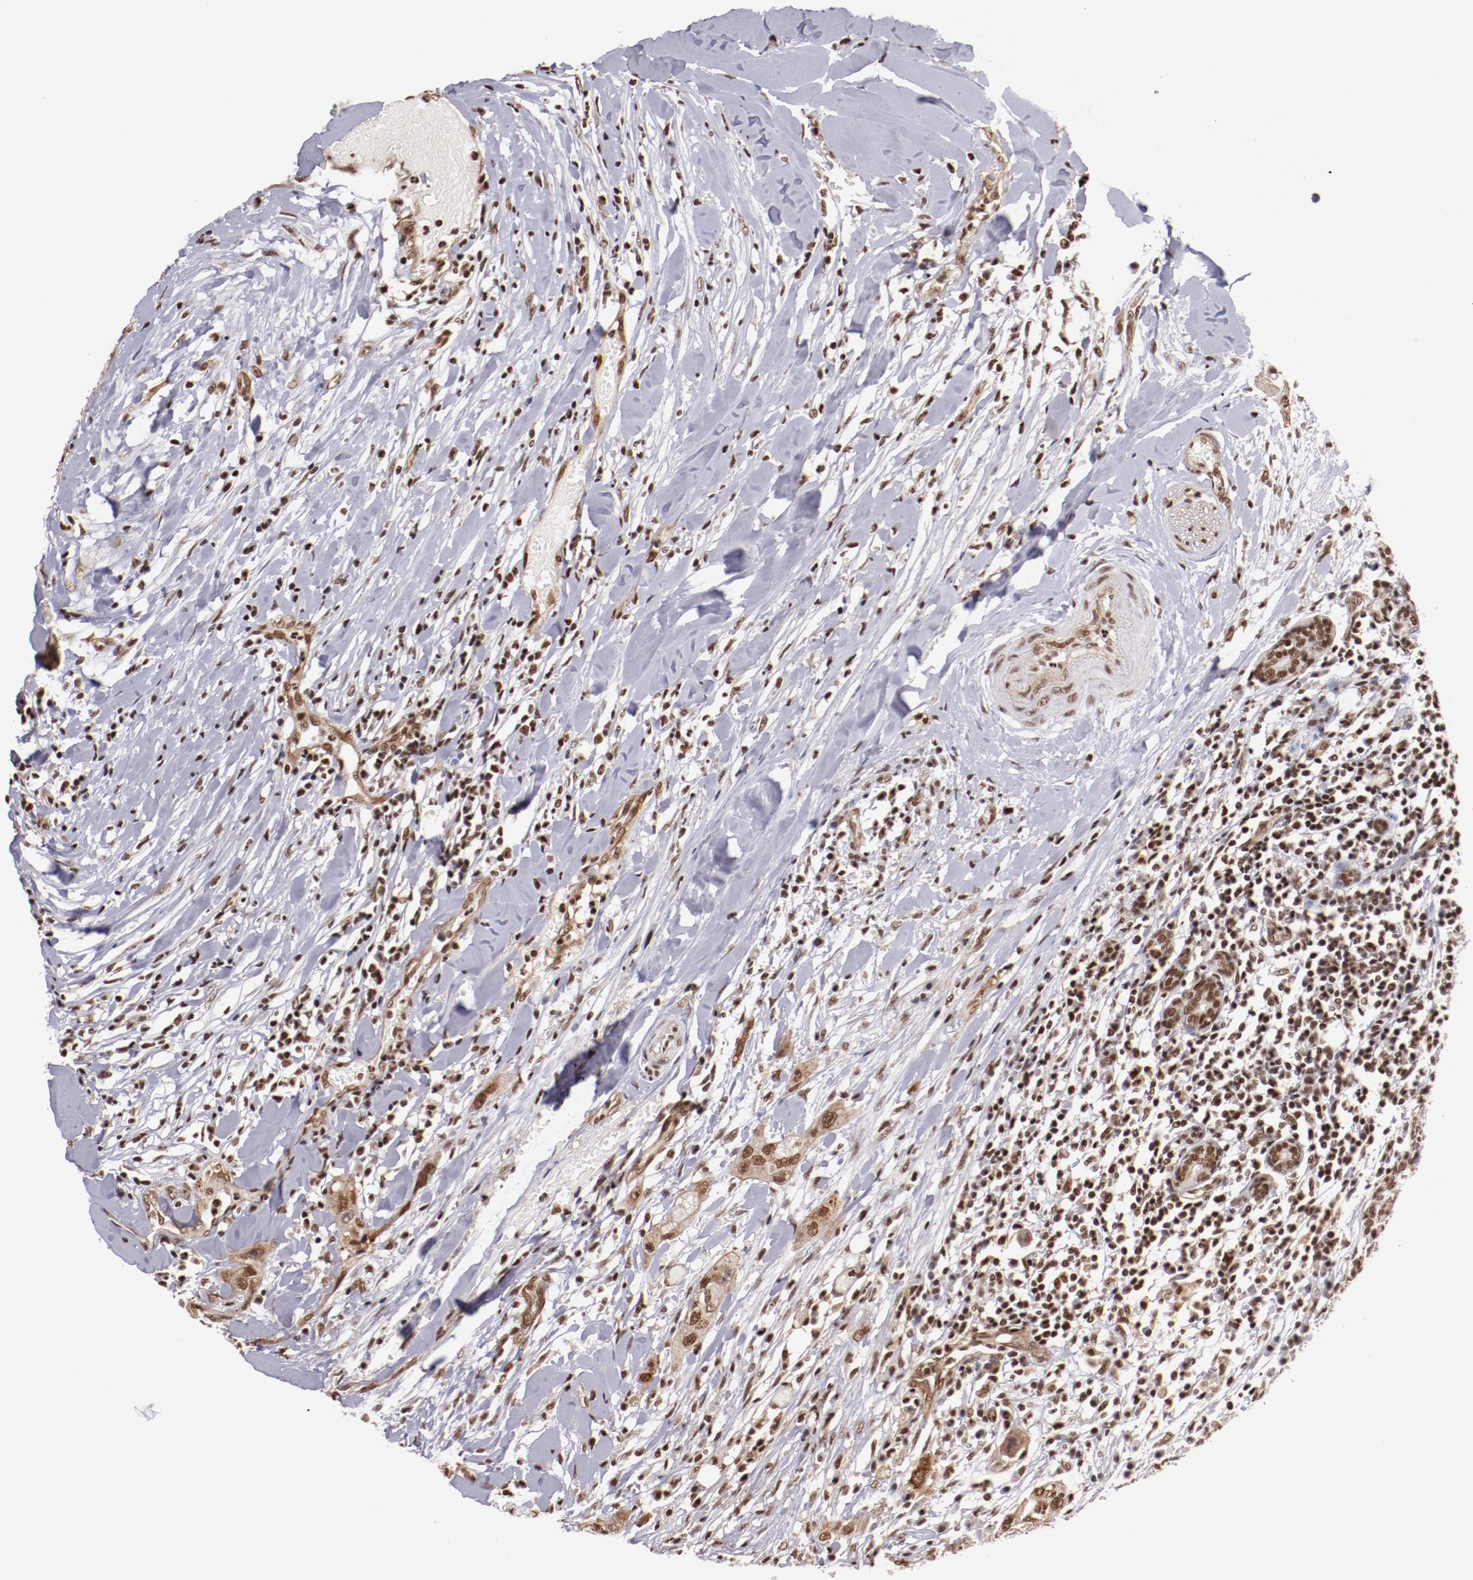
{"staining": {"intensity": "moderate", "quantity": "25%-75%", "location": "cytoplasmic/membranous,nuclear"}, "tissue": "head and neck cancer", "cell_type": "Tumor cells", "image_type": "cancer", "snomed": [{"axis": "morphology", "description": "Neoplasm, malignant, NOS"}, {"axis": "topography", "description": "Salivary gland"}, {"axis": "topography", "description": "Head-Neck"}], "caption": "Moderate cytoplasmic/membranous and nuclear expression for a protein is identified in approximately 25%-75% of tumor cells of head and neck malignant neoplasm using IHC.", "gene": "STAG2", "patient": {"sex": "male", "age": 43}}